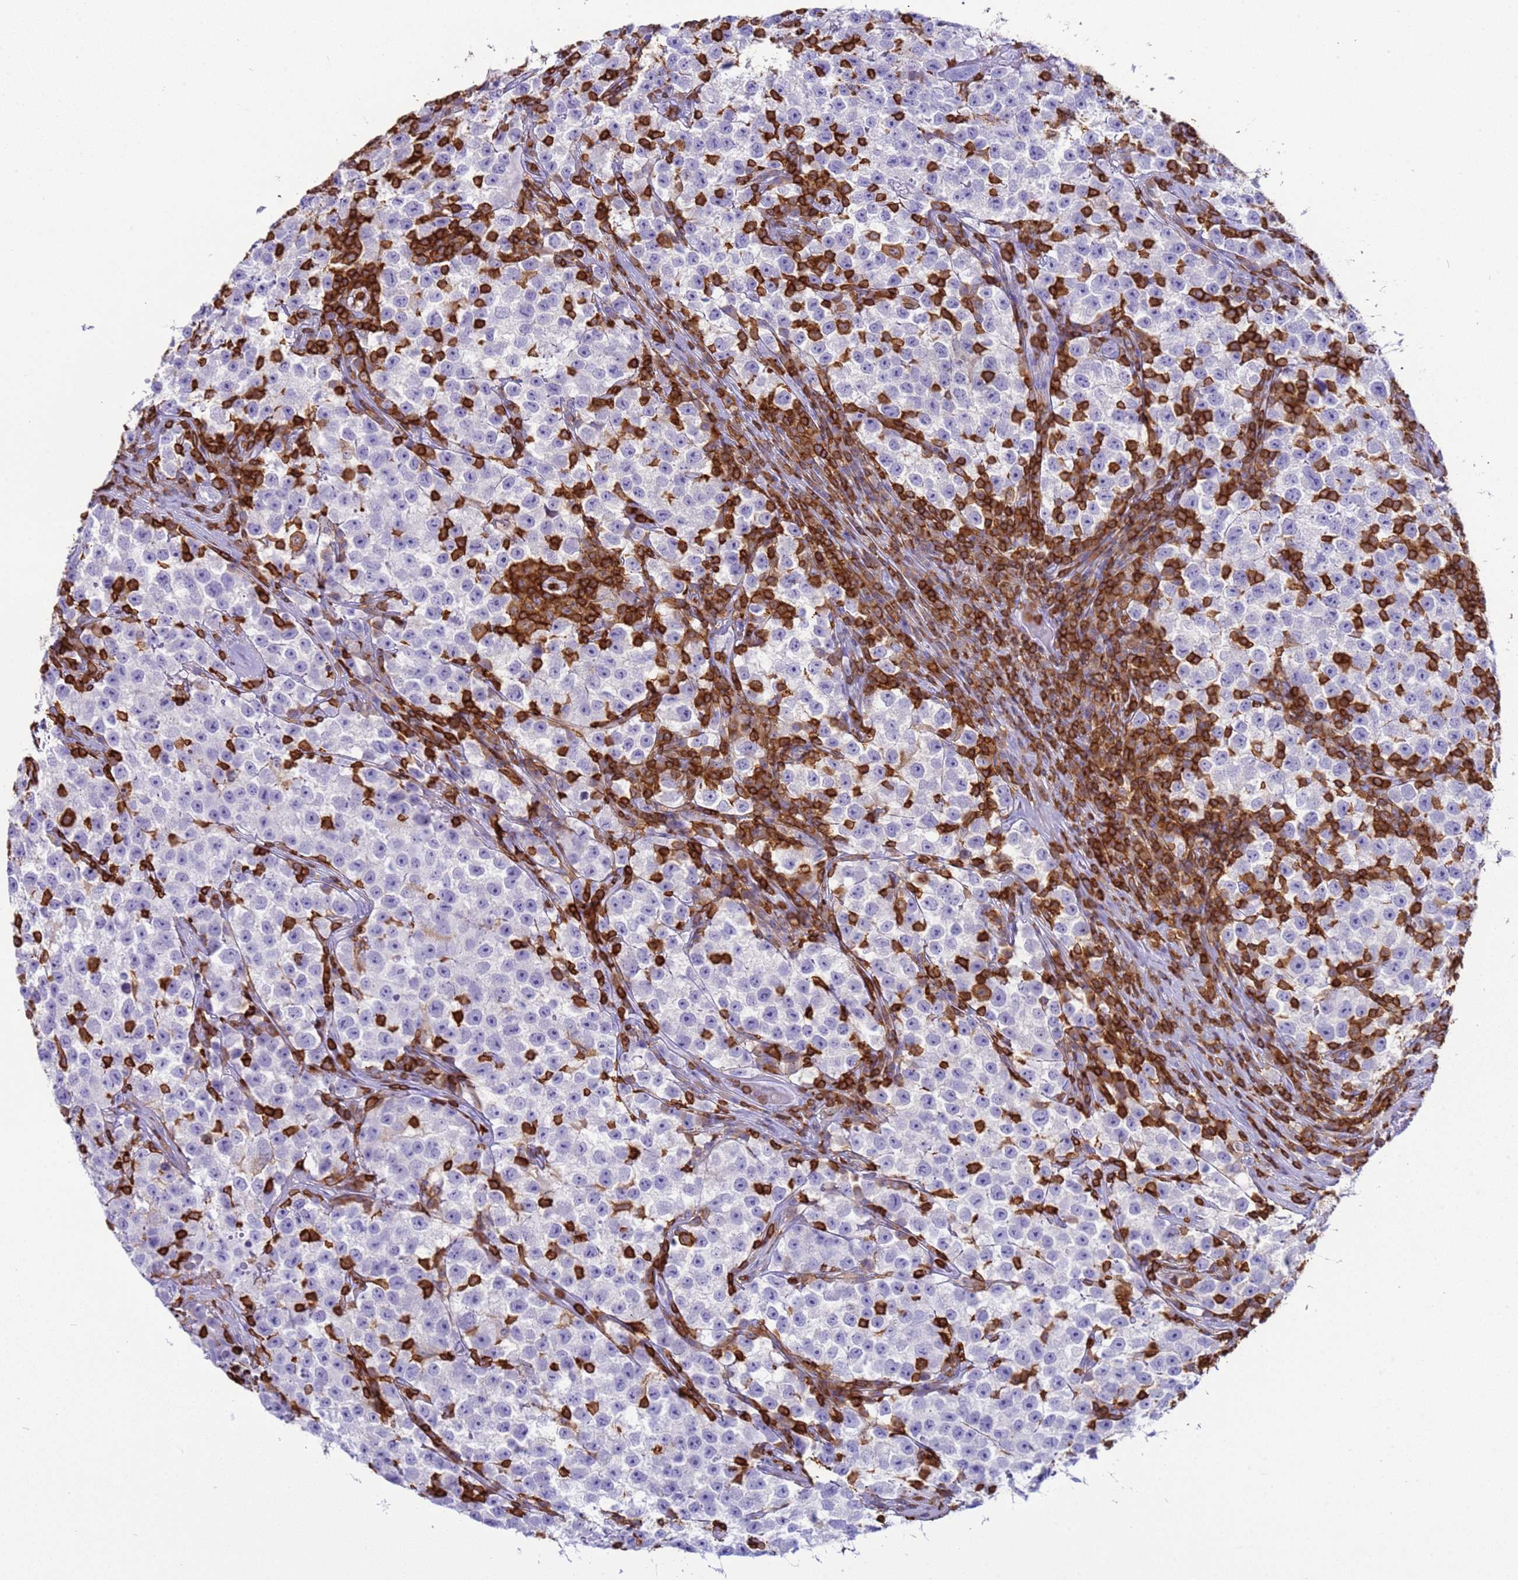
{"staining": {"intensity": "negative", "quantity": "none", "location": "none"}, "tissue": "testis cancer", "cell_type": "Tumor cells", "image_type": "cancer", "snomed": [{"axis": "morphology", "description": "Seminoma, NOS"}, {"axis": "topography", "description": "Testis"}], "caption": "Tumor cells are negative for protein expression in human seminoma (testis).", "gene": "IRF5", "patient": {"sex": "male", "age": 22}}